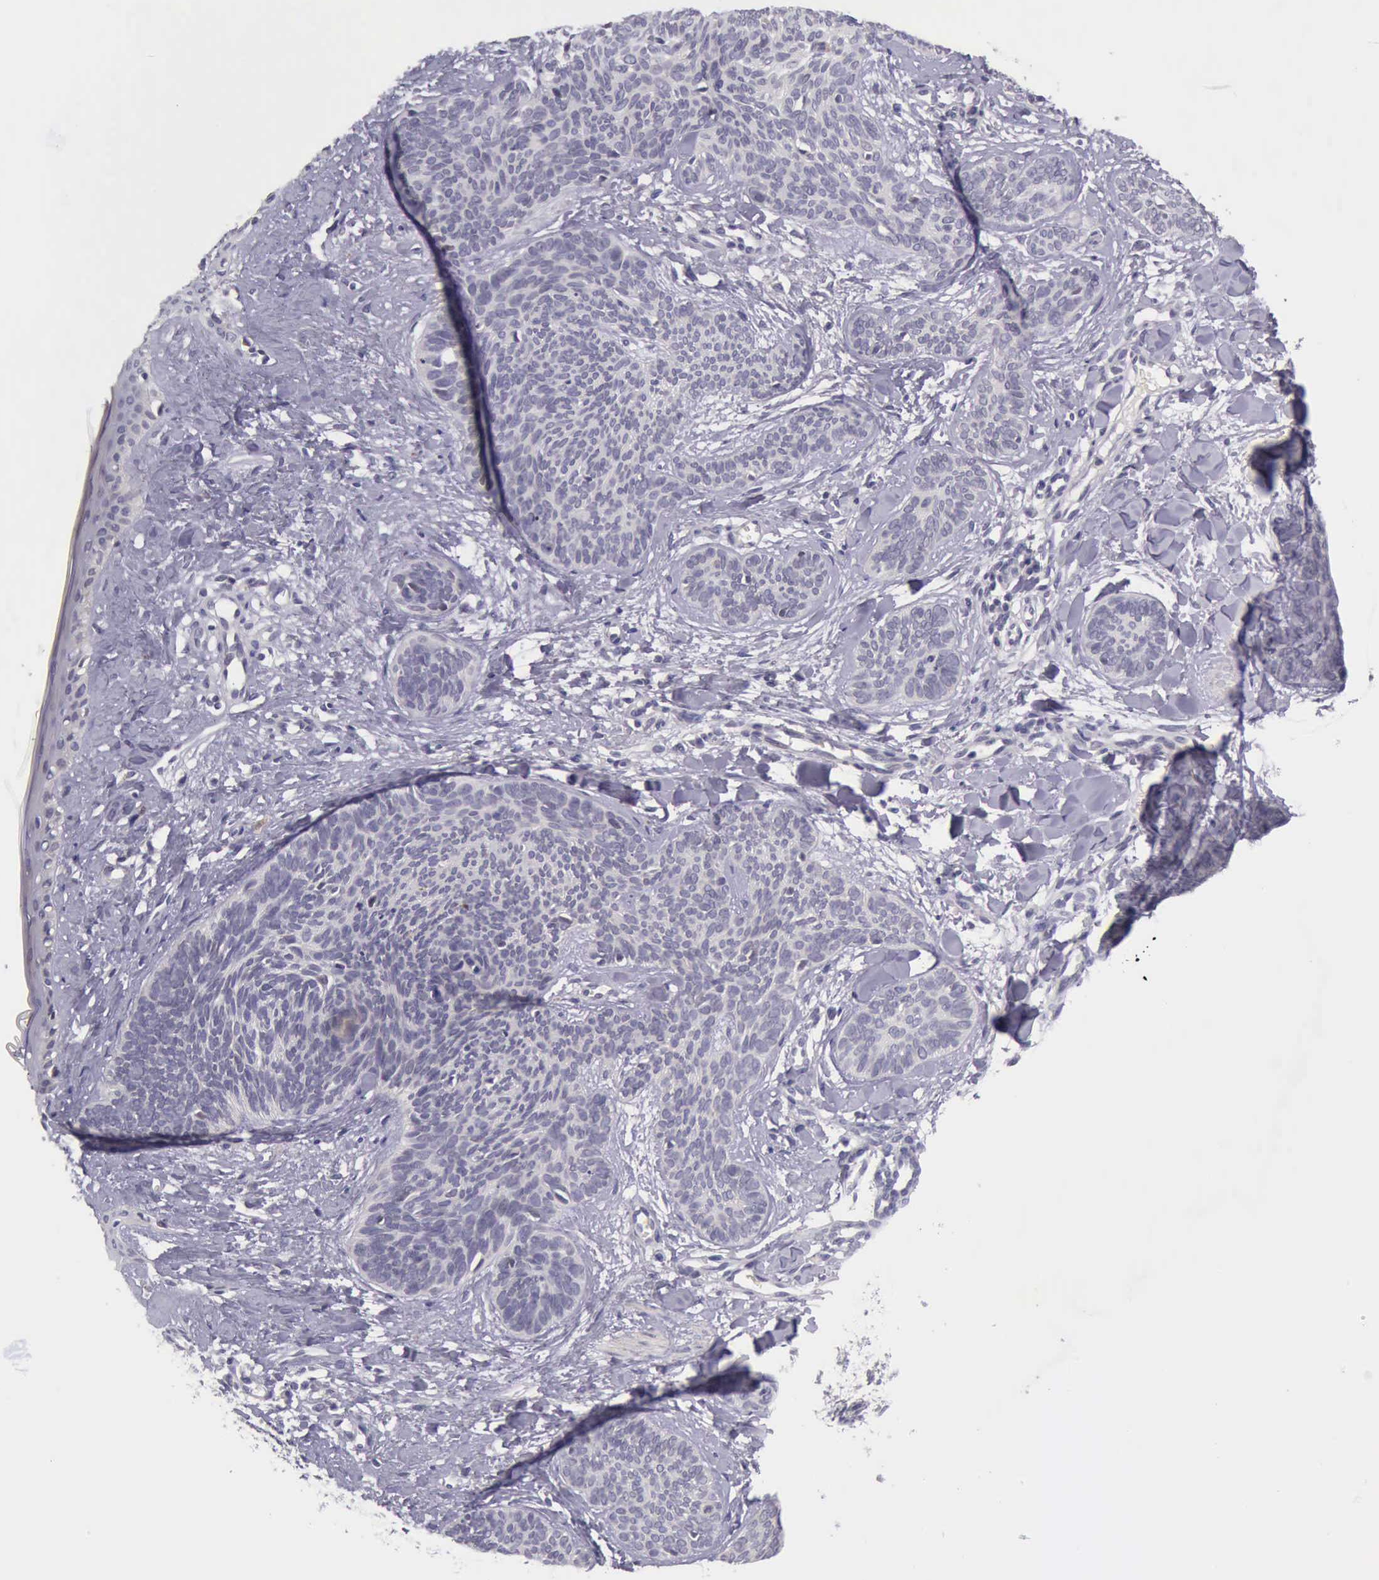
{"staining": {"intensity": "negative", "quantity": "none", "location": "none"}, "tissue": "skin cancer", "cell_type": "Tumor cells", "image_type": "cancer", "snomed": [{"axis": "morphology", "description": "Basal cell carcinoma"}, {"axis": "topography", "description": "Skin"}], "caption": "Tumor cells show no significant protein staining in skin cancer (basal cell carcinoma). The staining was performed using DAB to visualize the protein expression in brown, while the nuclei were stained in blue with hematoxylin (Magnification: 20x).", "gene": "ARNT2", "patient": {"sex": "female", "age": 81}}